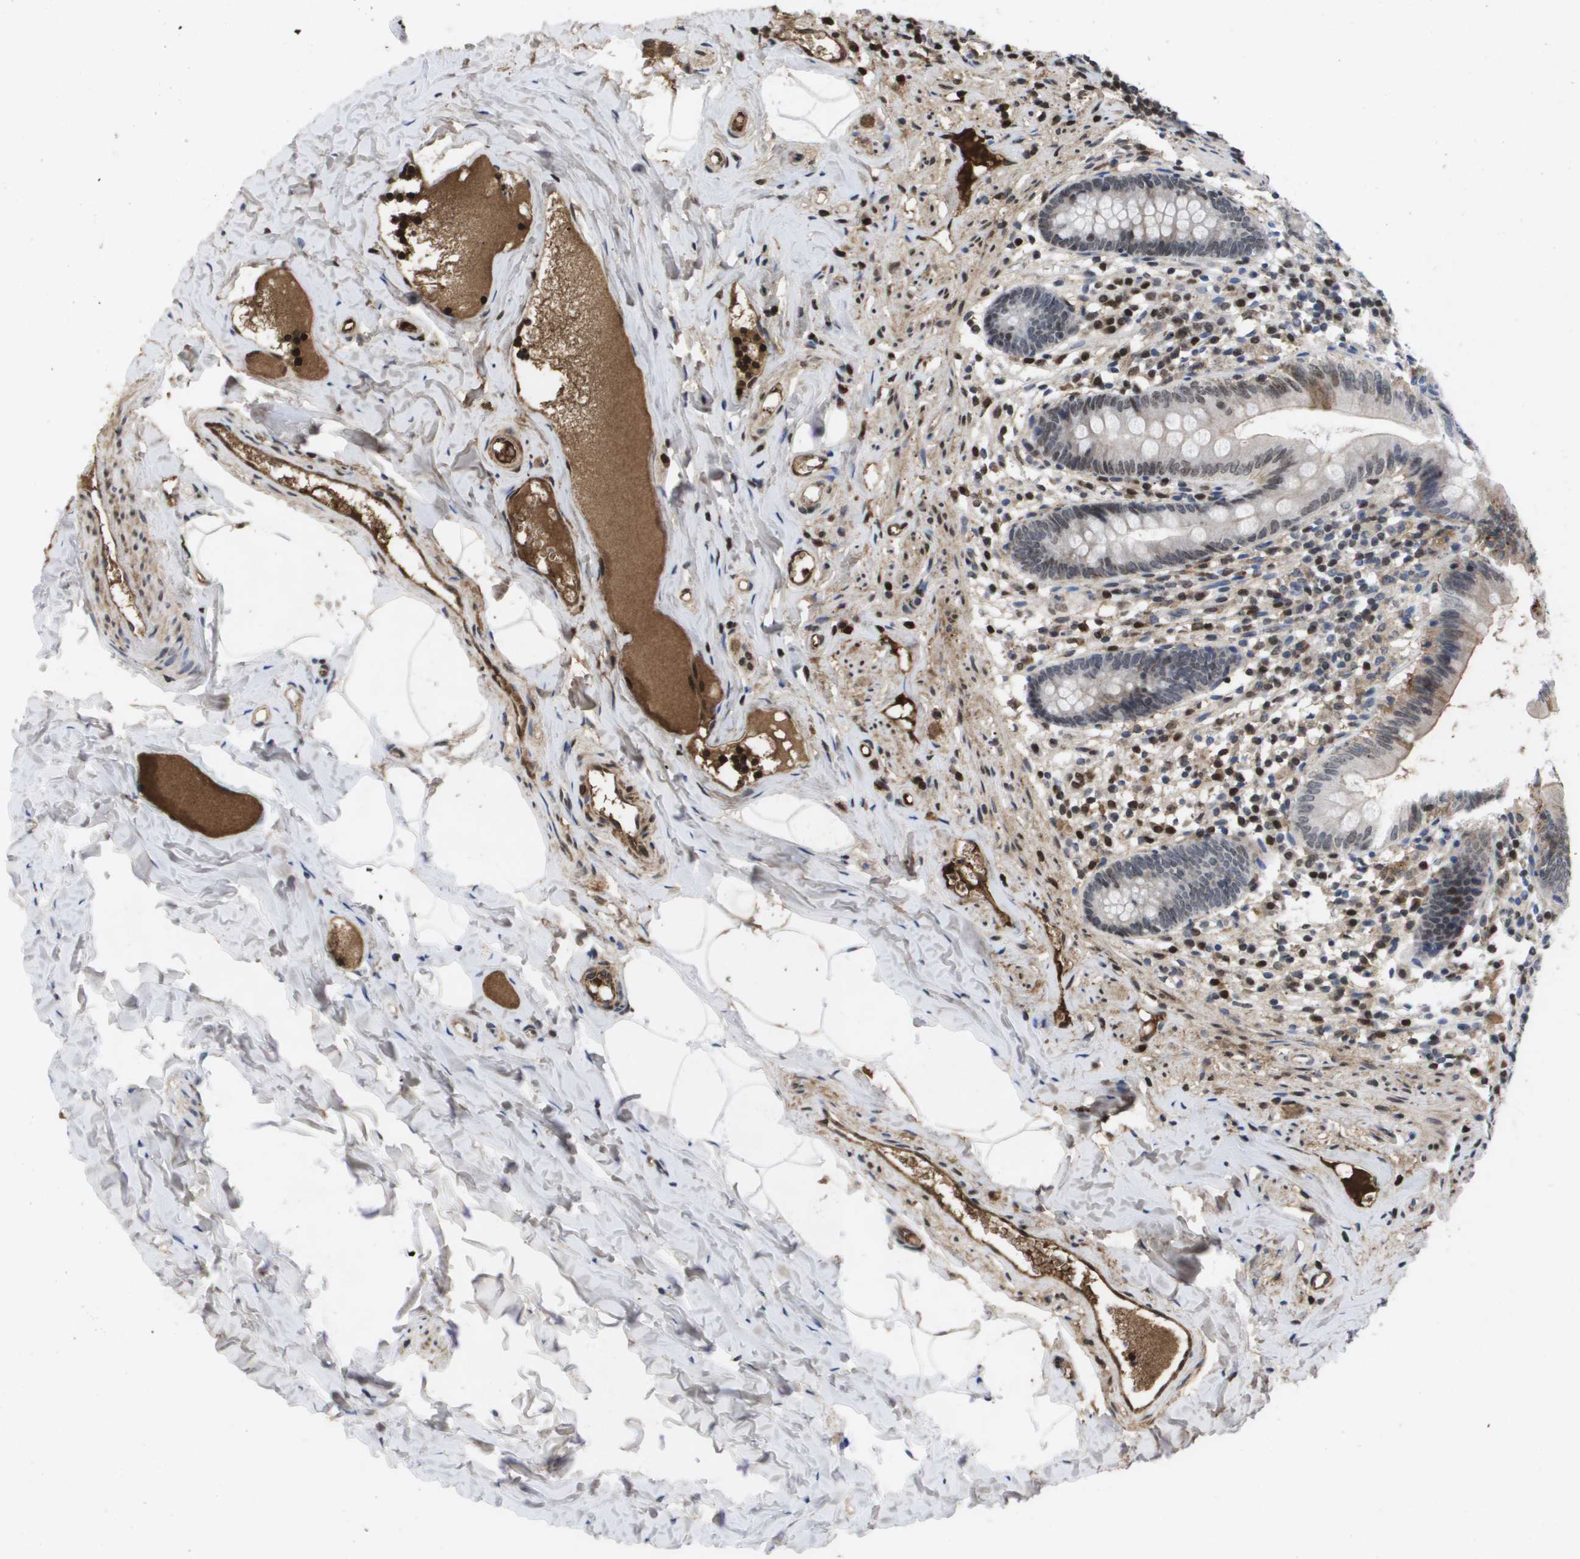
{"staining": {"intensity": "moderate", "quantity": "25%-75%", "location": "cytoplasmic/membranous"}, "tissue": "appendix", "cell_type": "Glandular cells", "image_type": "normal", "snomed": [{"axis": "morphology", "description": "Normal tissue, NOS"}, {"axis": "topography", "description": "Appendix"}], "caption": "Appendix stained with a brown dye demonstrates moderate cytoplasmic/membranous positive staining in about 25%-75% of glandular cells.", "gene": "SERPINC1", "patient": {"sex": "male", "age": 52}}